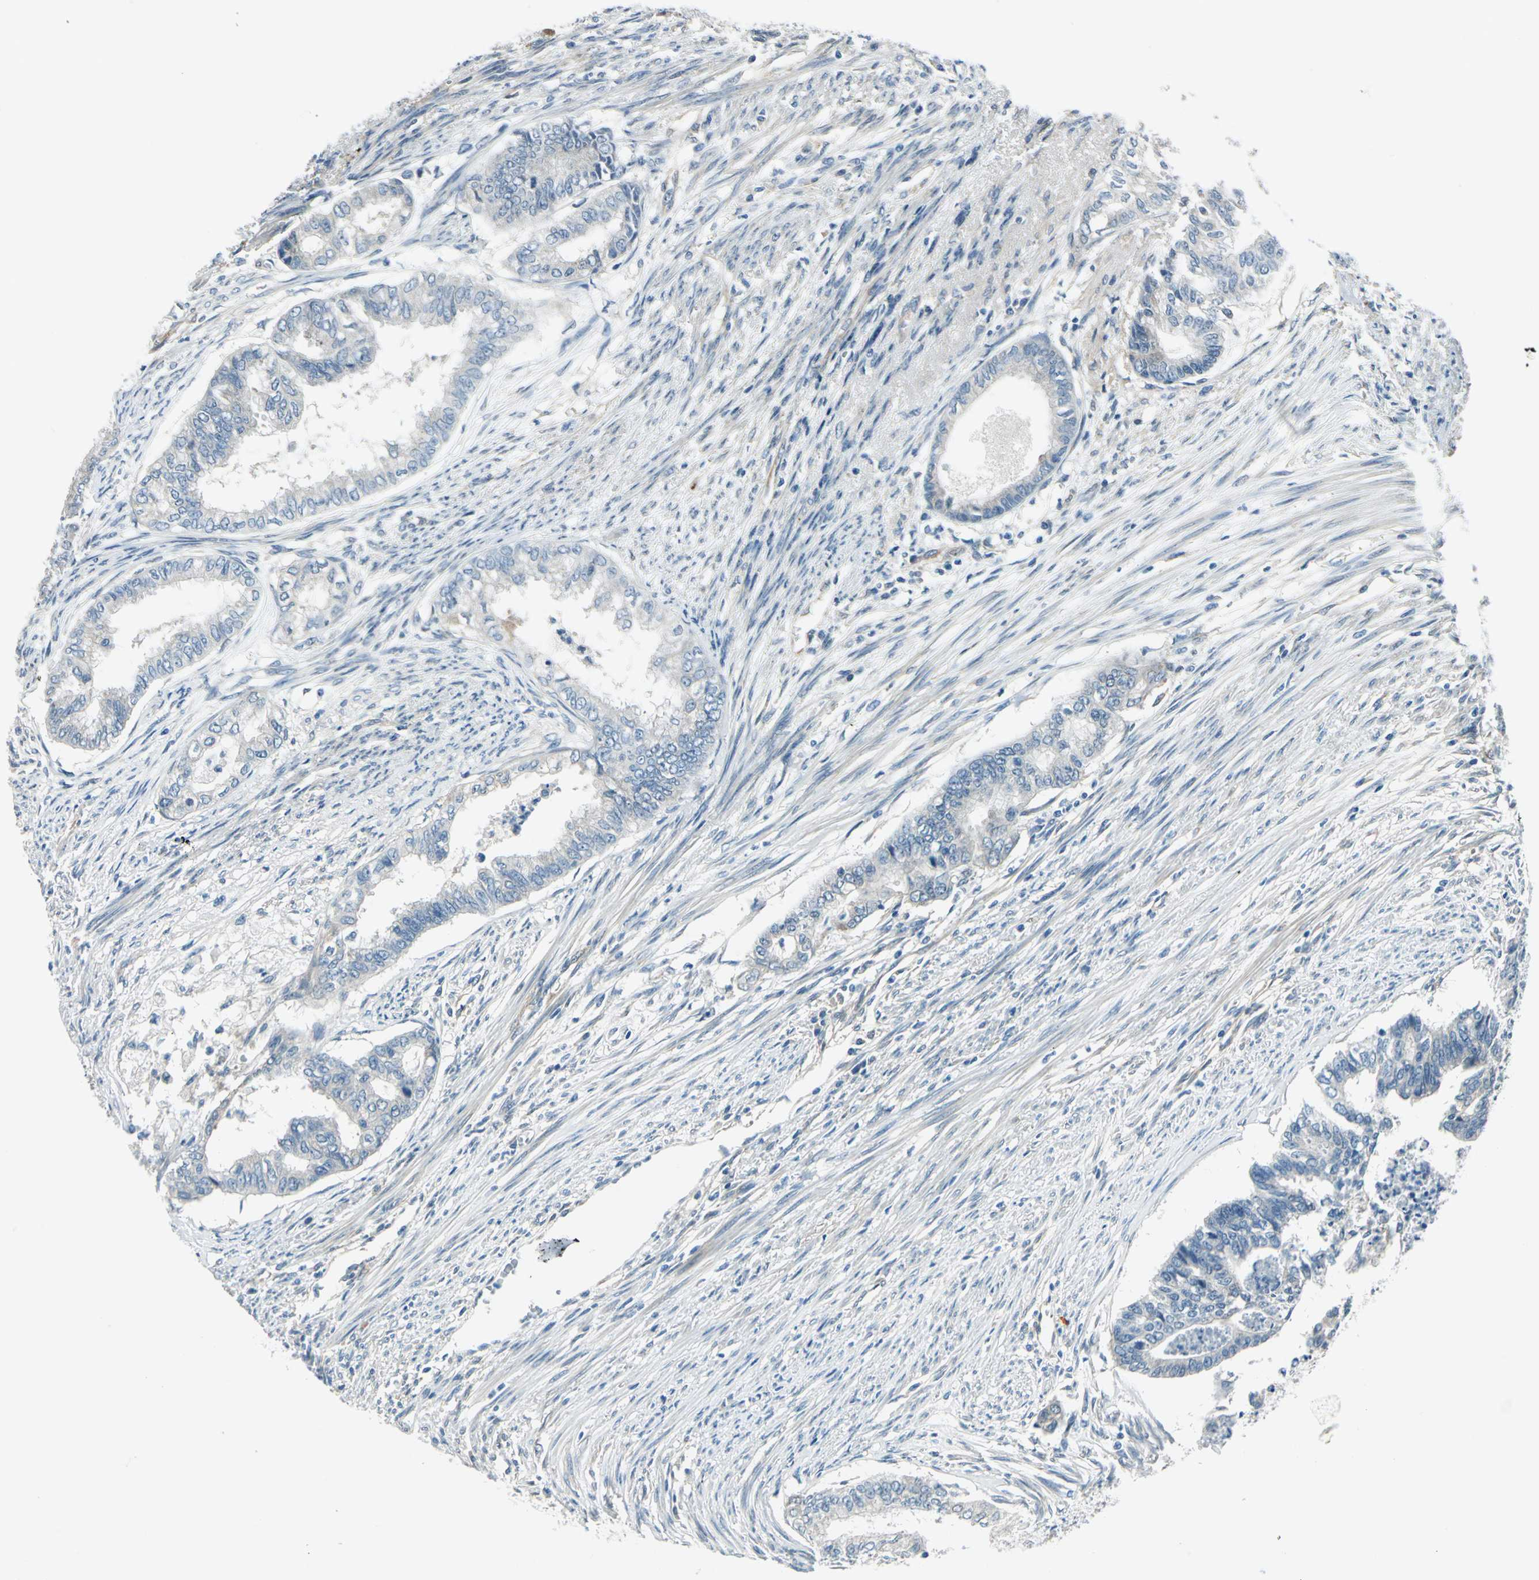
{"staining": {"intensity": "negative", "quantity": "none", "location": "none"}, "tissue": "endometrial cancer", "cell_type": "Tumor cells", "image_type": "cancer", "snomed": [{"axis": "morphology", "description": "Adenocarcinoma, NOS"}, {"axis": "topography", "description": "Endometrium"}], "caption": "The micrograph displays no significant staining in tumor cells of endometrial cancer.", "gene": "CDC42EP1", "patient": {"sex": "female", "age": 79}}